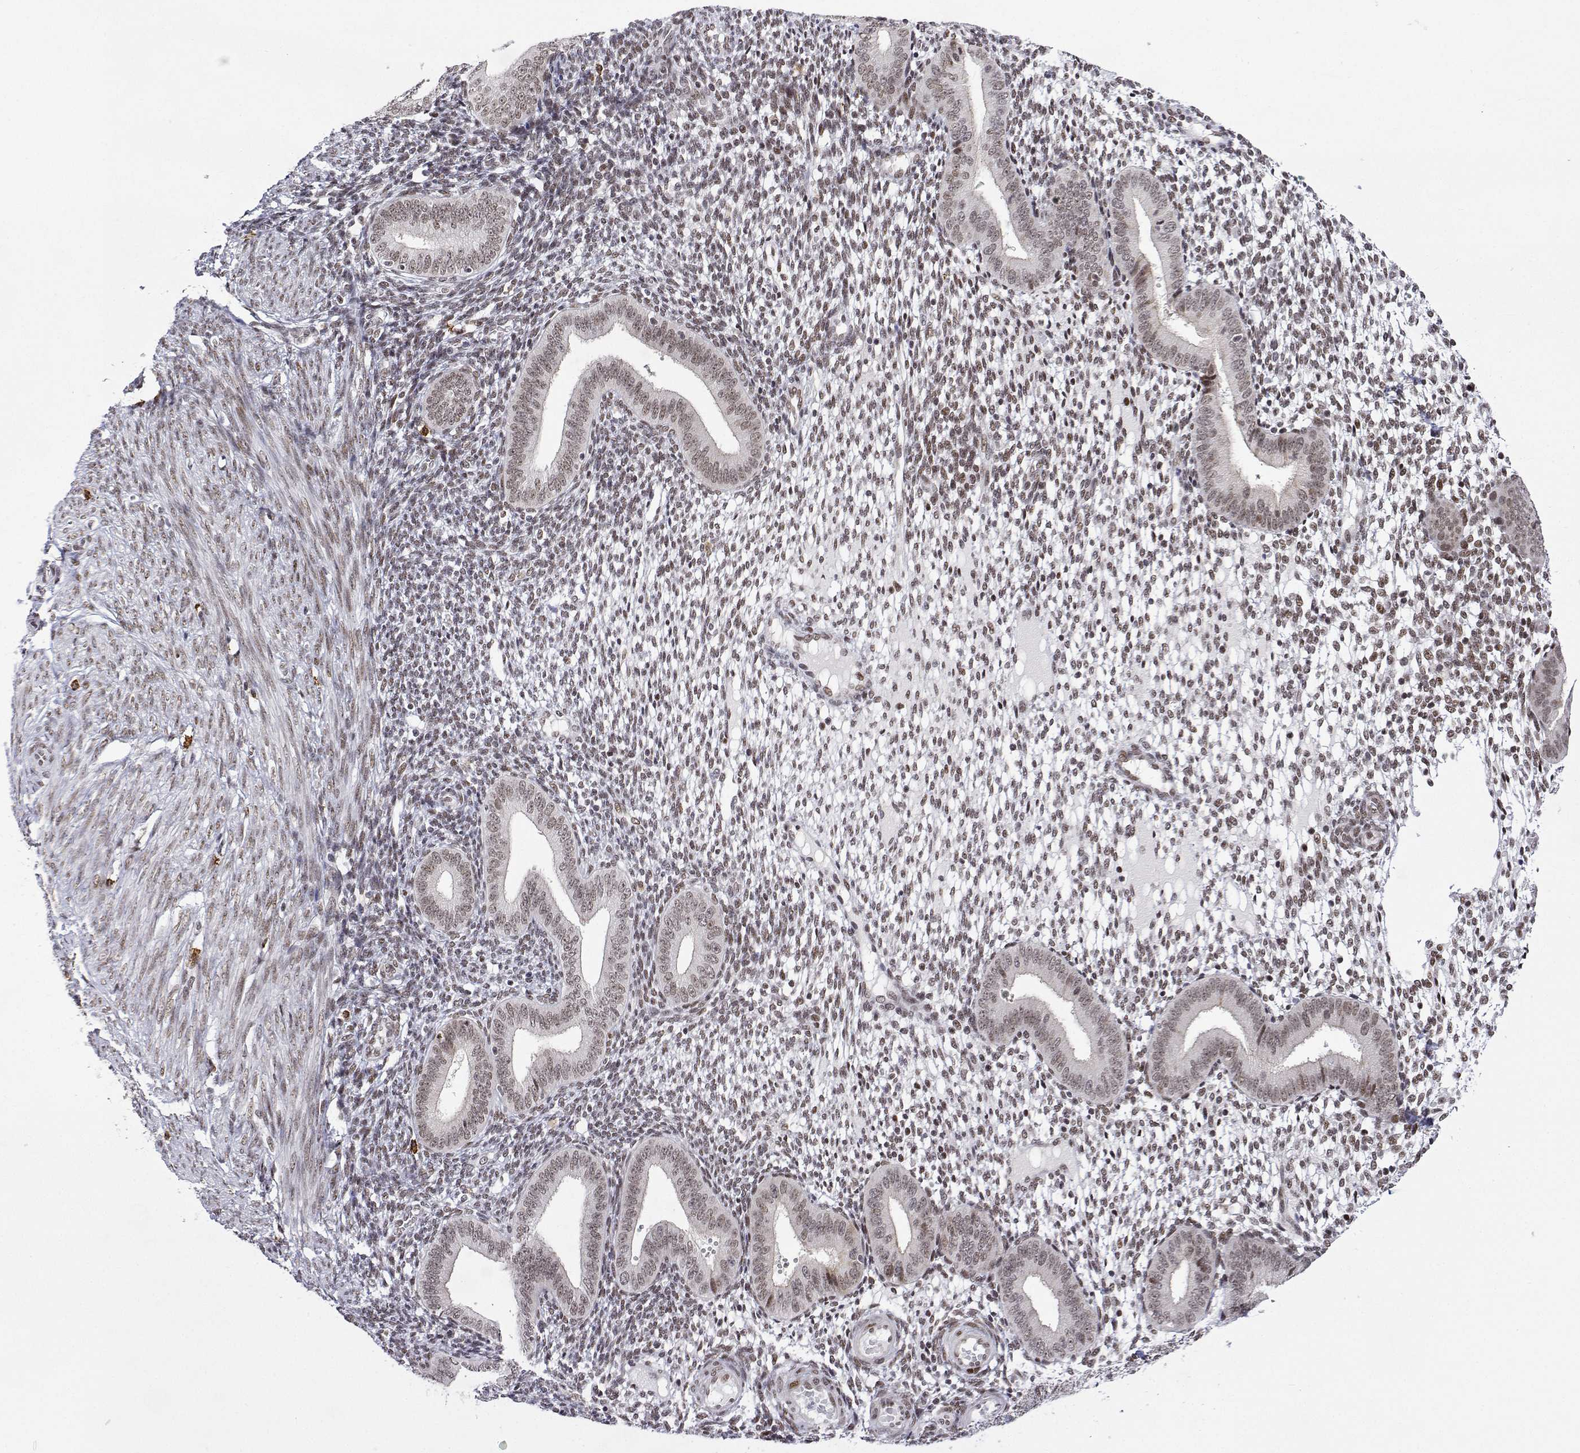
{"staining": {"intensity": "moderate", "quantity": "25%-75%", "location": "nuclear"}, "tissue": "endometrium", "cell_type": "Cells in endometrial stroma", "image_type": "normal", "snomed": [{"axis": "morphology", "description": "Normal tissue, NOS"}, {"axis": "topography", "description": "Endometrium"}], "caption": "The immunohistochemical stain shows moderate nuclear staining in cells in endometrial stroma of normal endometrium.", "gene": "XPC", "patient": {"sex": "female", "age": 40}}